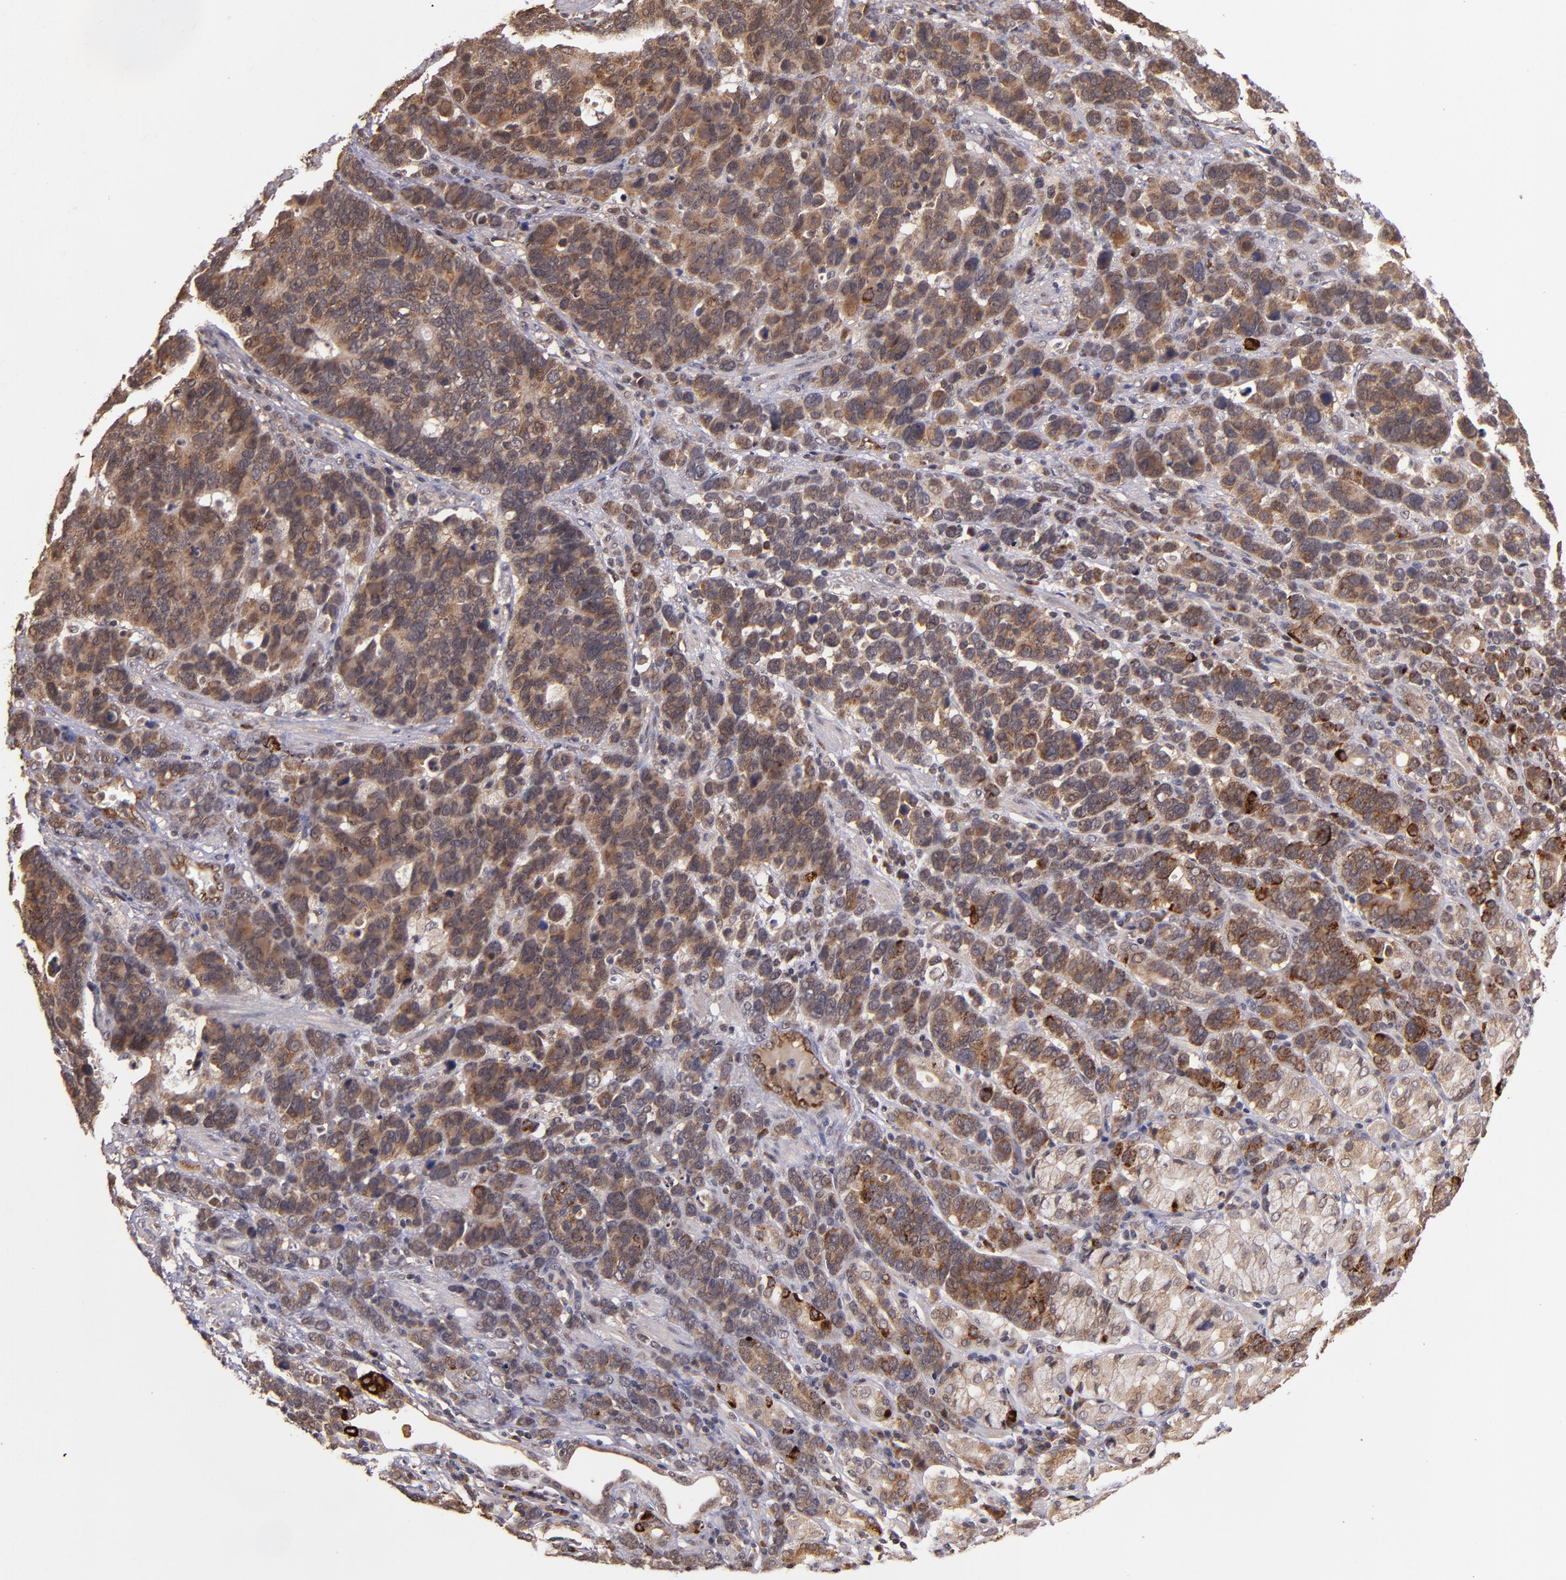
{"staining": {"intensity": "moderate", "quantity": ">75%", "location": "cytoplasmic/membranous"}, "tissue": "stomach cancer", "cell_type": "Tumor cells", "image_type": "cancer", "snomed": [{"axis": "morphology", "description": "Adenocarcinoma, NOS"}, {"axis": "topography", "description": "Stomach, upper"}], "caption": "Immunohistochemistry of adenocarcinoma (stomach) displays medium levels of moderate cytoplasmic/membranous staining in about >75% of tumor cells. (DAB (3,3'-diaminobenzidine) IHC with brightfield microscopy, high magnification).", "gene": "RIOK3", "patient": {"sex": "male", "age": 71}}